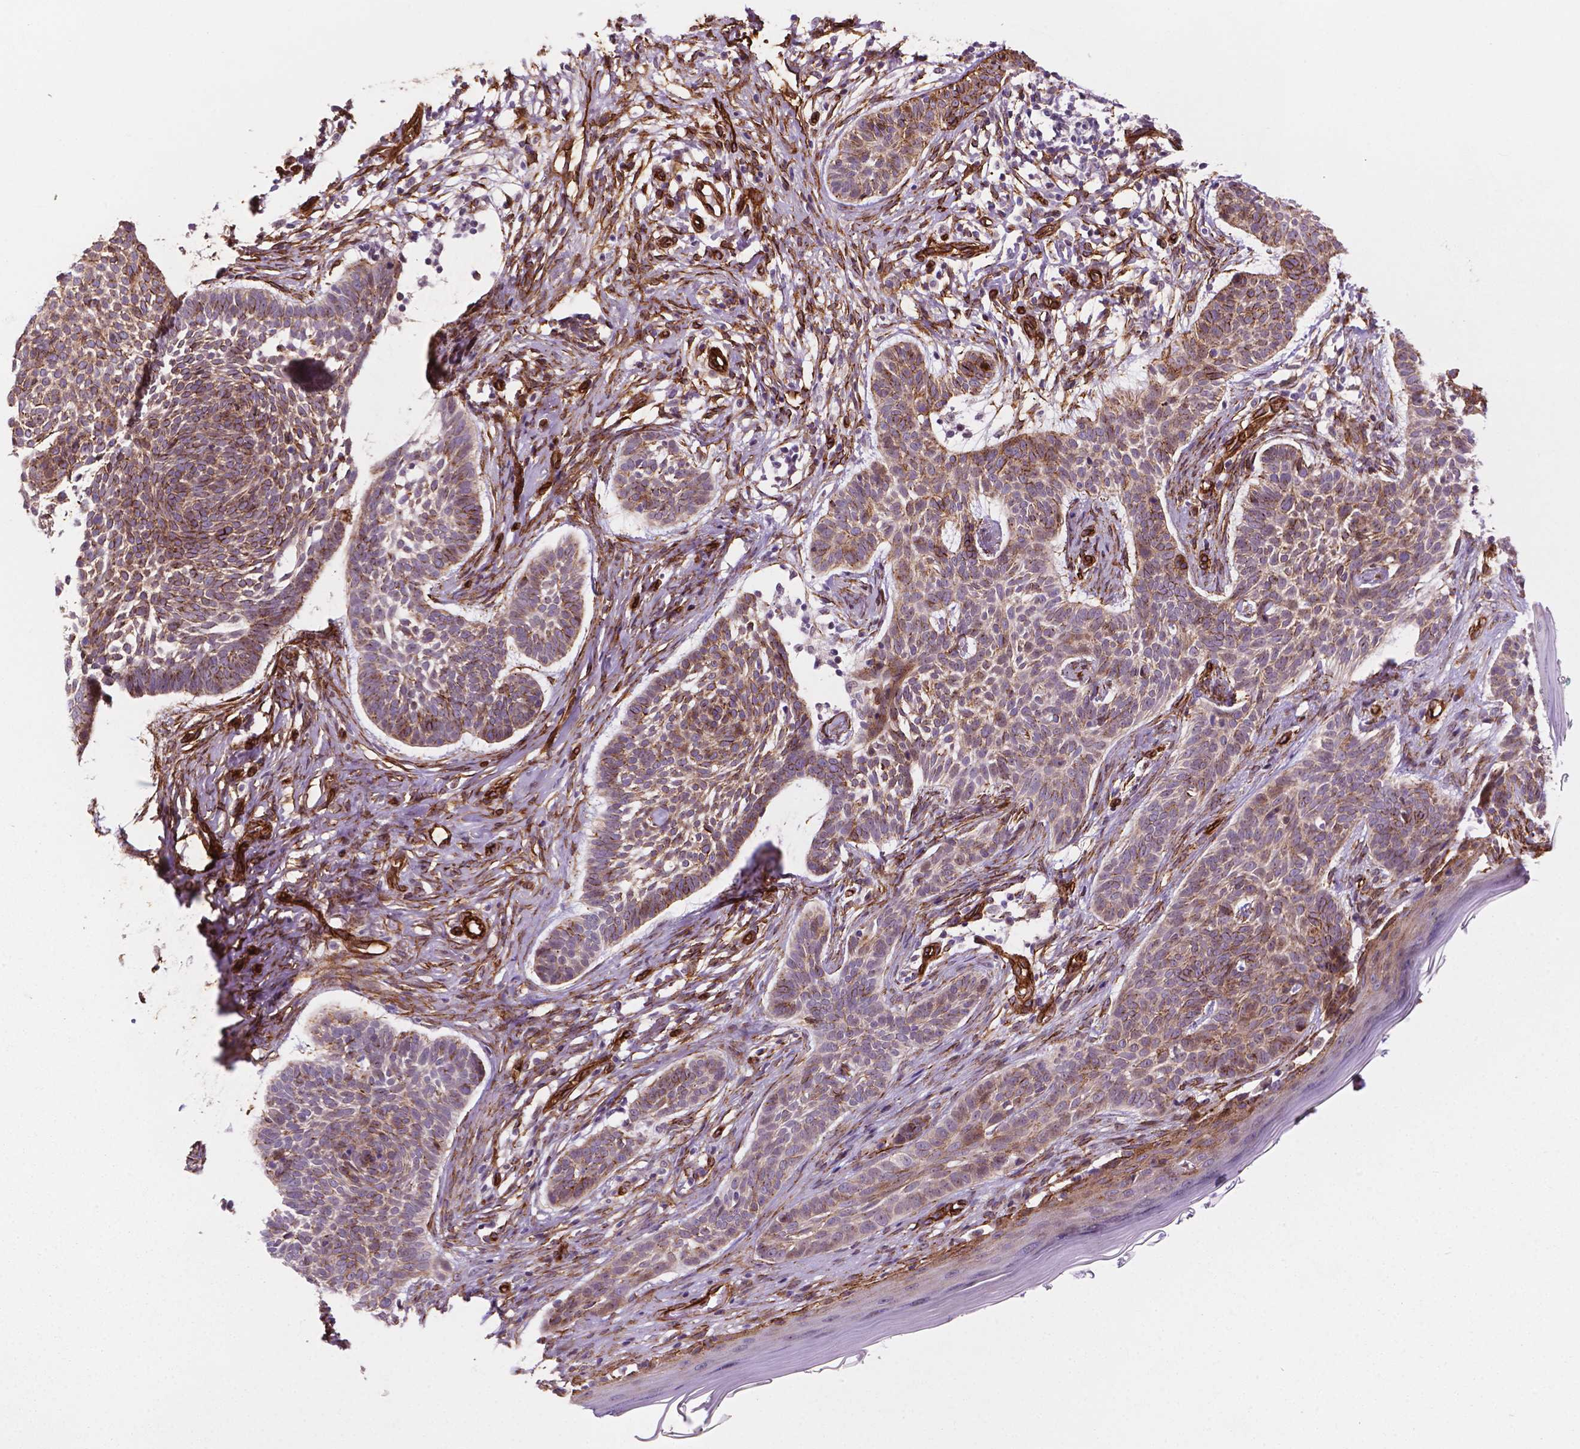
{"staining": {"intensity": "moderate", "quantity": "25%-75%", "location": "cytoplasmic/membranous"}, "tissue": "skin cancer", "cell_type": "Tumor cells", "image_type": "cancer", "snomed": [{"axis": "morphology", "description": "Basal cell carcinoma"}, {"axis": "topography", "description": "Skin"}], "caption": "A brown stain highlights moderate cytoplasmic/membranous staining of a protein in human skin basal cell carcinoma tumor cells. (IHC, brightfield microscopy, high magnification).", "gene": "EGFL8", "patient": {"sex": "male", "age": 85}}